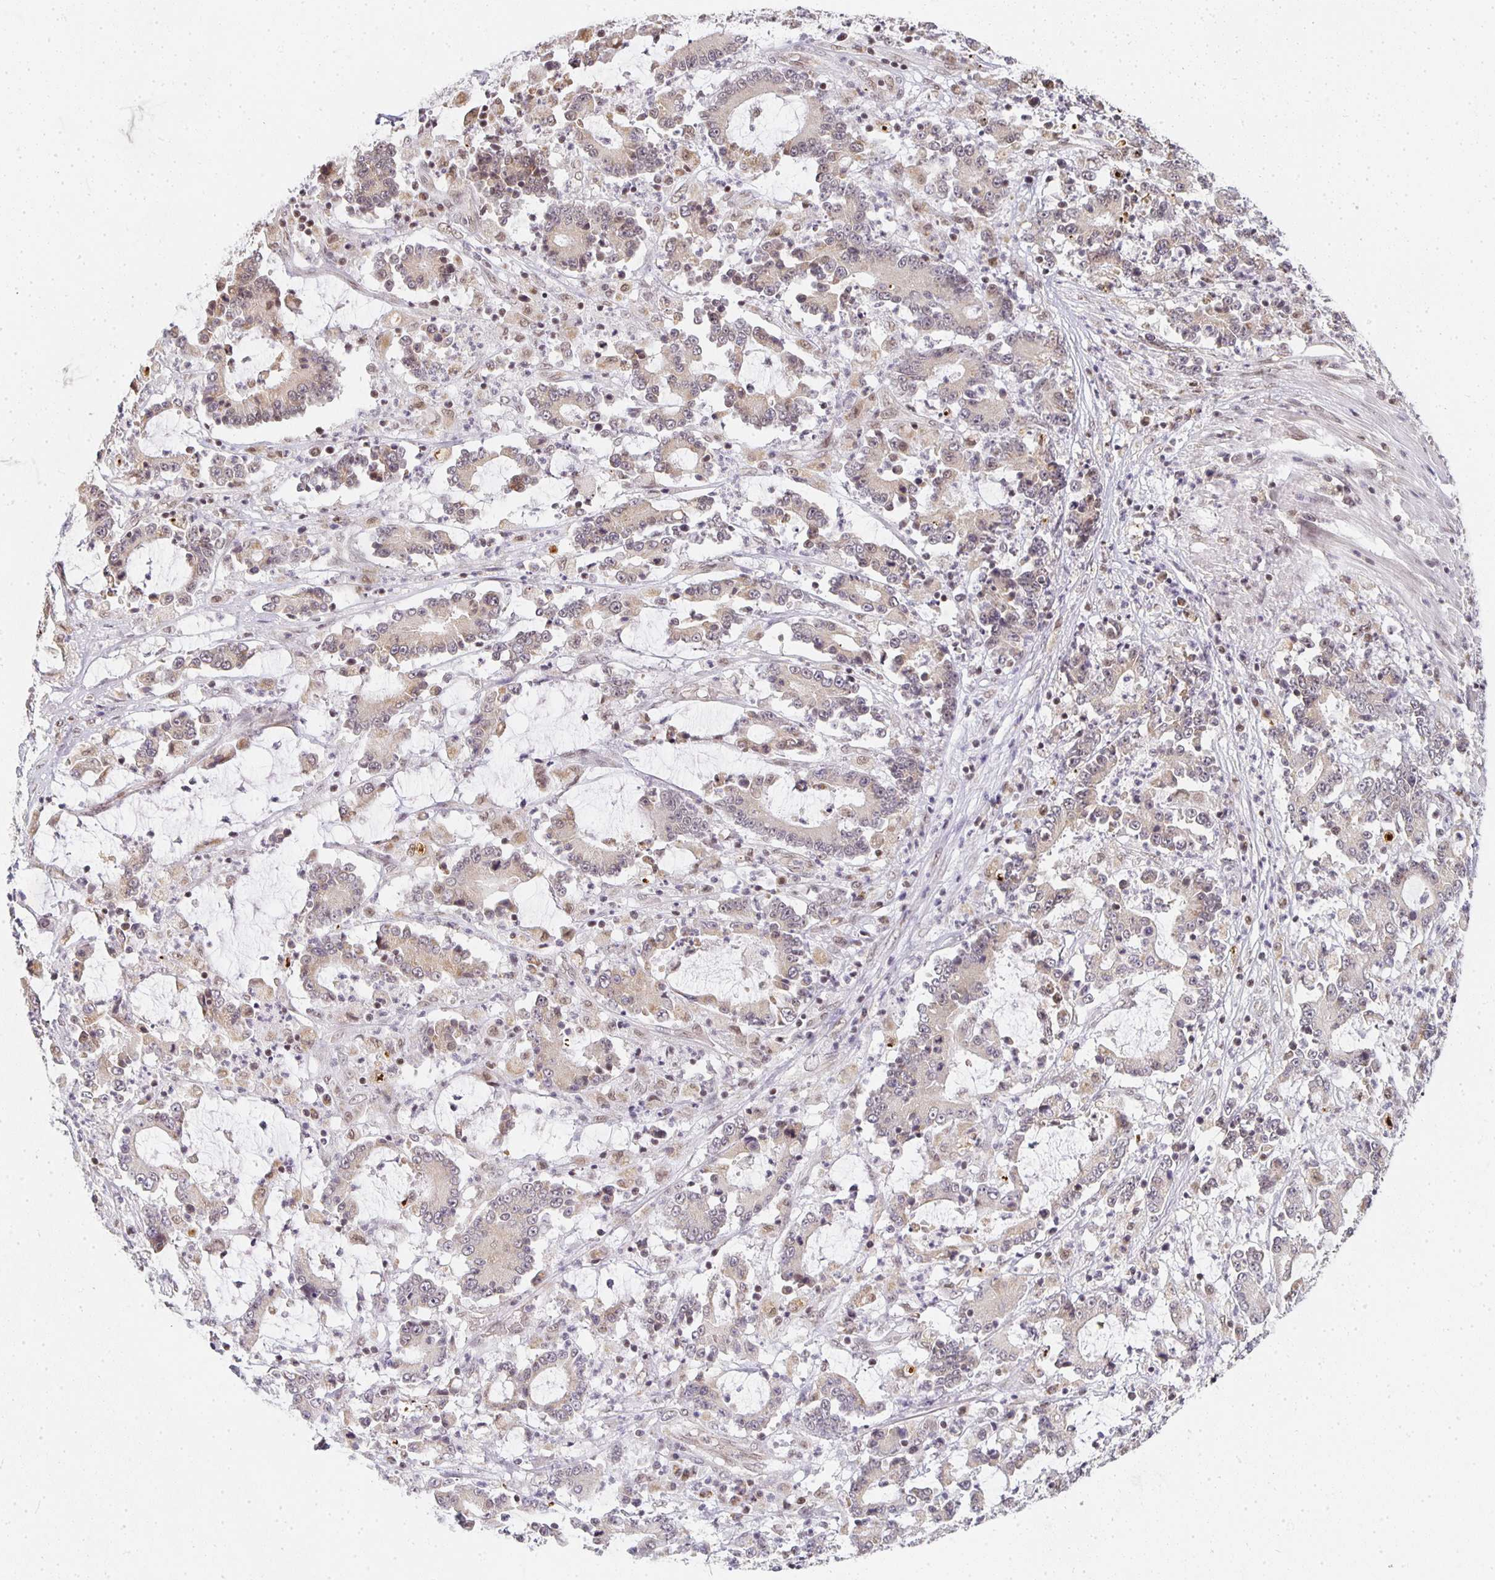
{"staining": {"intensity": "weak", "quantity": ">75%", "location": "cytoplasmic/membranous,nuclear"}, "tissue": "stomach cancer", "cell_type": "Tumor cells", "image_type": "cancer", "snomed": [{"axis": "morphology", "description": "Adenocarcinoma, NOS"}, {"axis": "topography", "description": "Stomach, upper"}], "caption": "Human stomach cancer stained with a protein marker demonstrates weak staining in tumor cells.", "gene": "SMARCA2", "patient": {"sex": "male", "age": 68}}